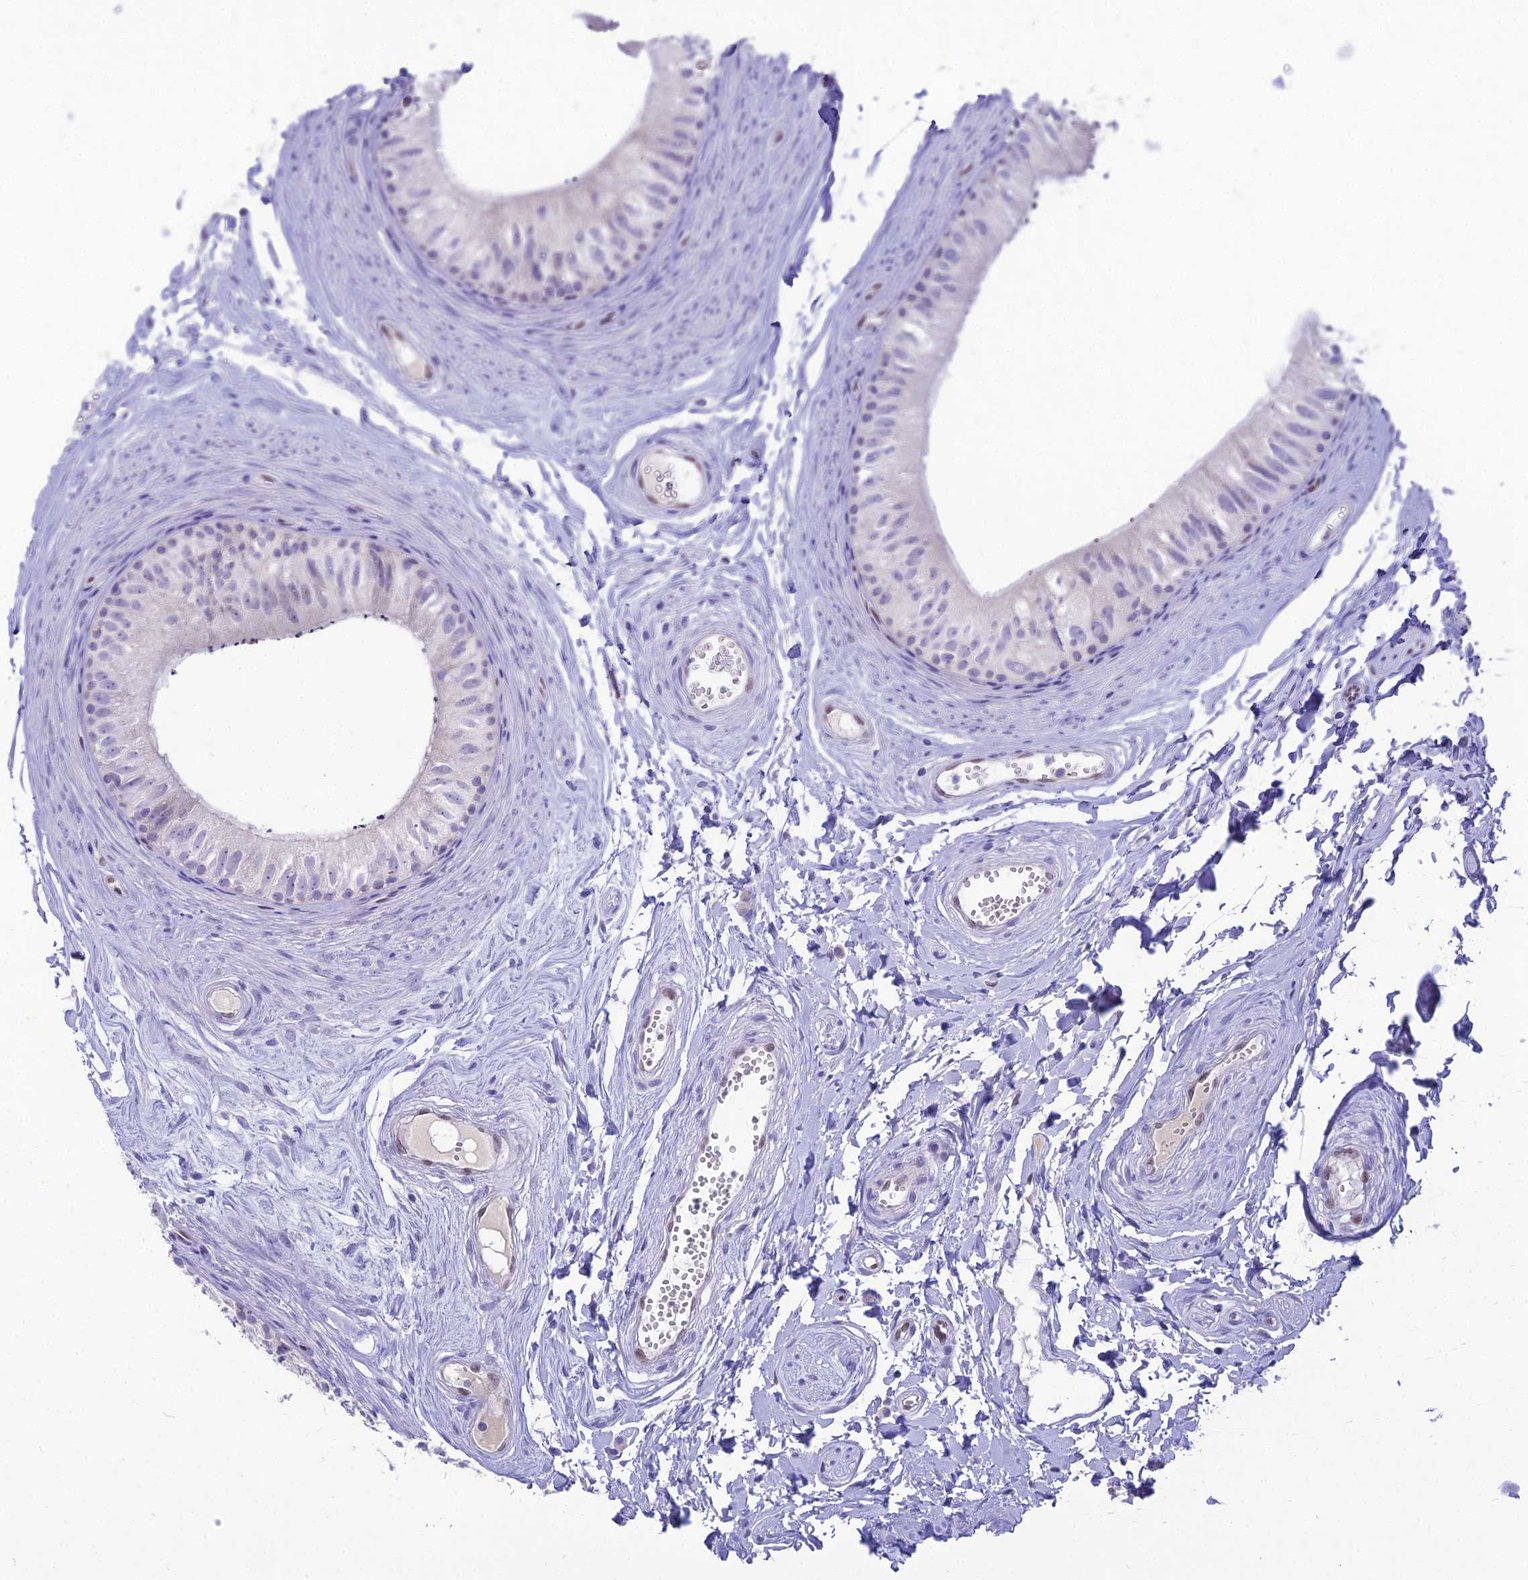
{"staining": {"intensity": "negative", "quantity": "none", "location": "none"}, "tissue": "epididymis", "cell_type": "Glandular cells", "image_type": "normal", "snomed": [{"axis": "morphology", "description": "Normal tissue, NOS"}, {"axis": "topography", "description": "Epididymis"}], "caption": "Human epididymis stained for a protein using IHC exhibits no staining in glandular cells.", "gene": "NOVA2", "patient": {"sex": "male", "age": 56}}